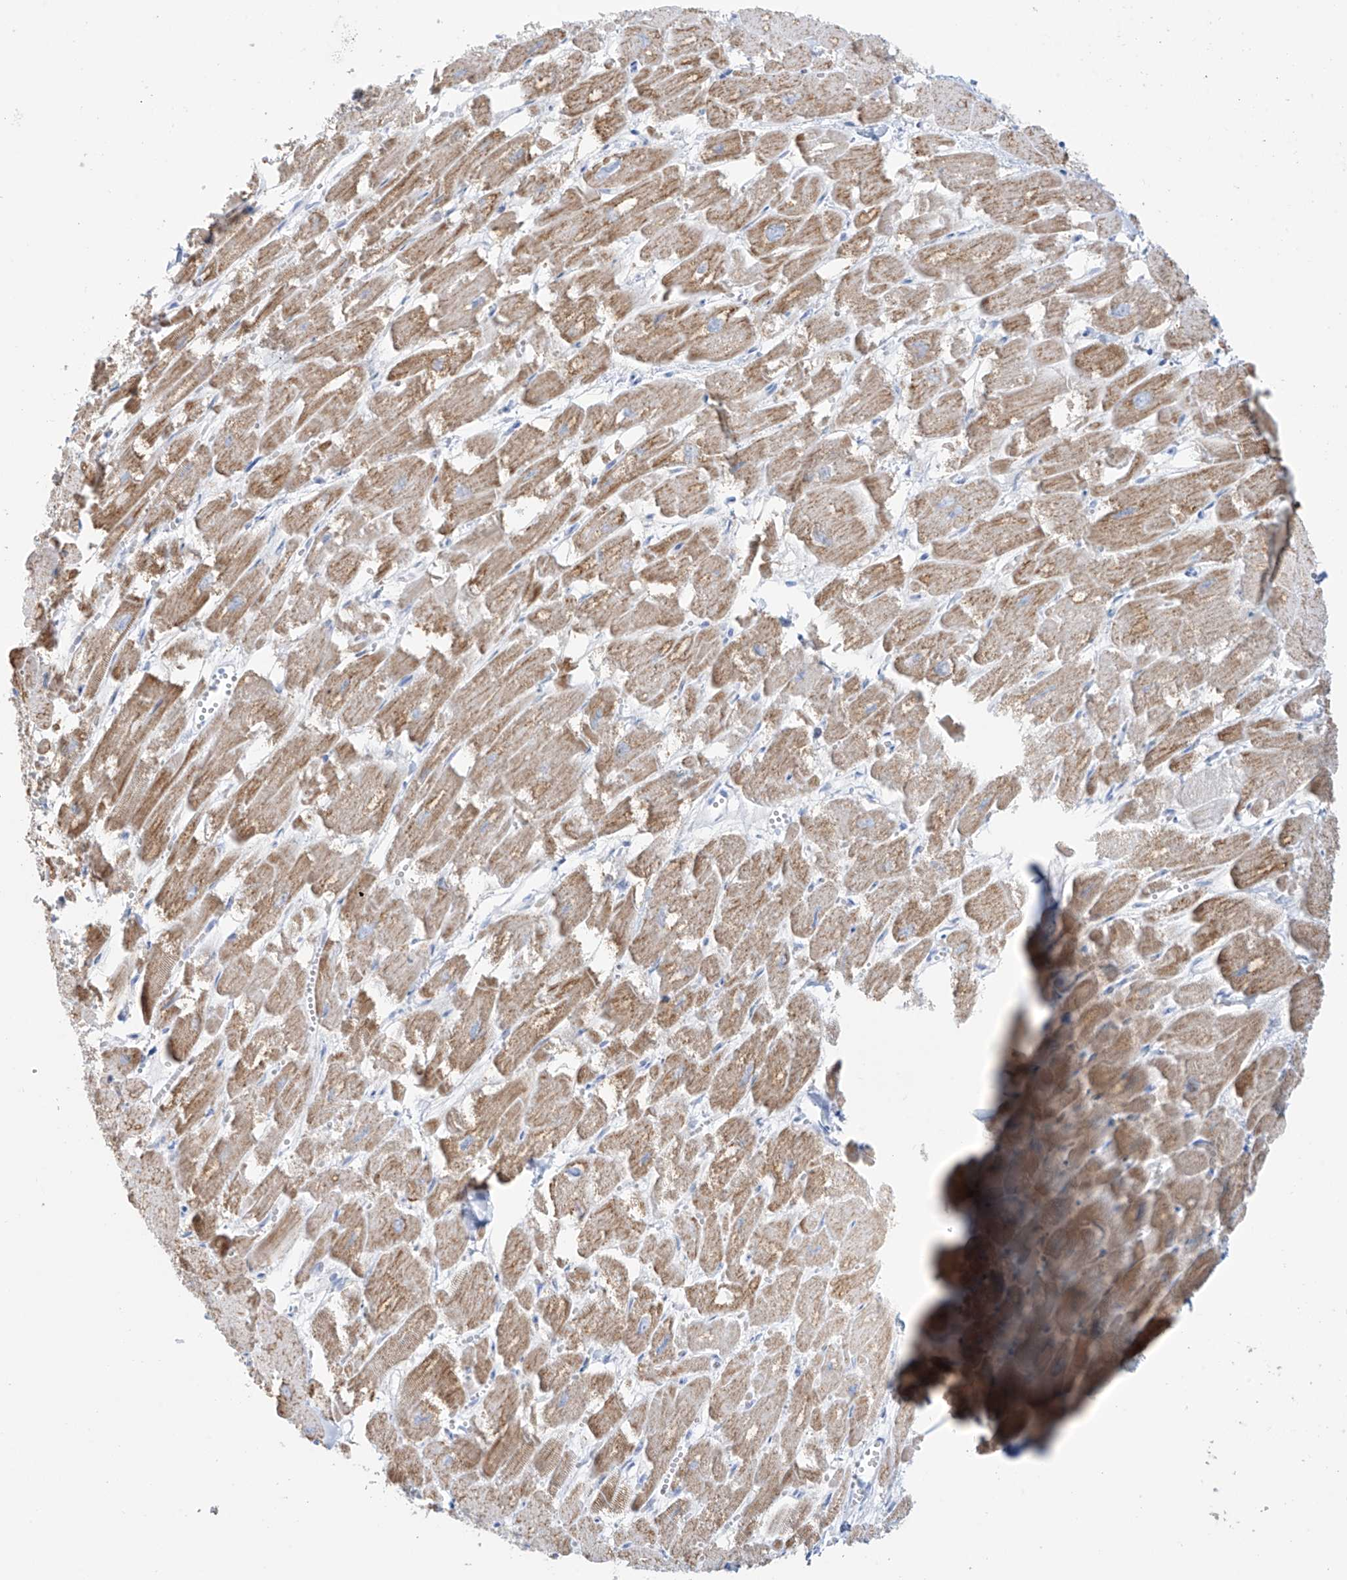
{"staining": {"intensity": "moderate", "quantity": ">75%", "location": "cytoplasmic/membranous"}, "tissue": "heart muscle", "cell_type": "Cardiomyocytes", "image_type": "normal", "snomed": [{"axis": "morphology", "description": "Normal tissue, NOS"}, {"axis": "topography", "description": "Heart"}], "caption": "IHC staining of benign heart muscle, which shows medium levels of moderate cytoplasmic/membranous positivity in about >75% of cardiomyocytes indicating moderate cytoplasmic/membranous protein expression. The staining was performed using DAB (3,3'-diaminobenzidine) (brown) for protein detection and nuclei were counterstained in hematoxylin (blue).", "gene": "SLC26A3", "patient": {"sex": "male", "age": 54}}